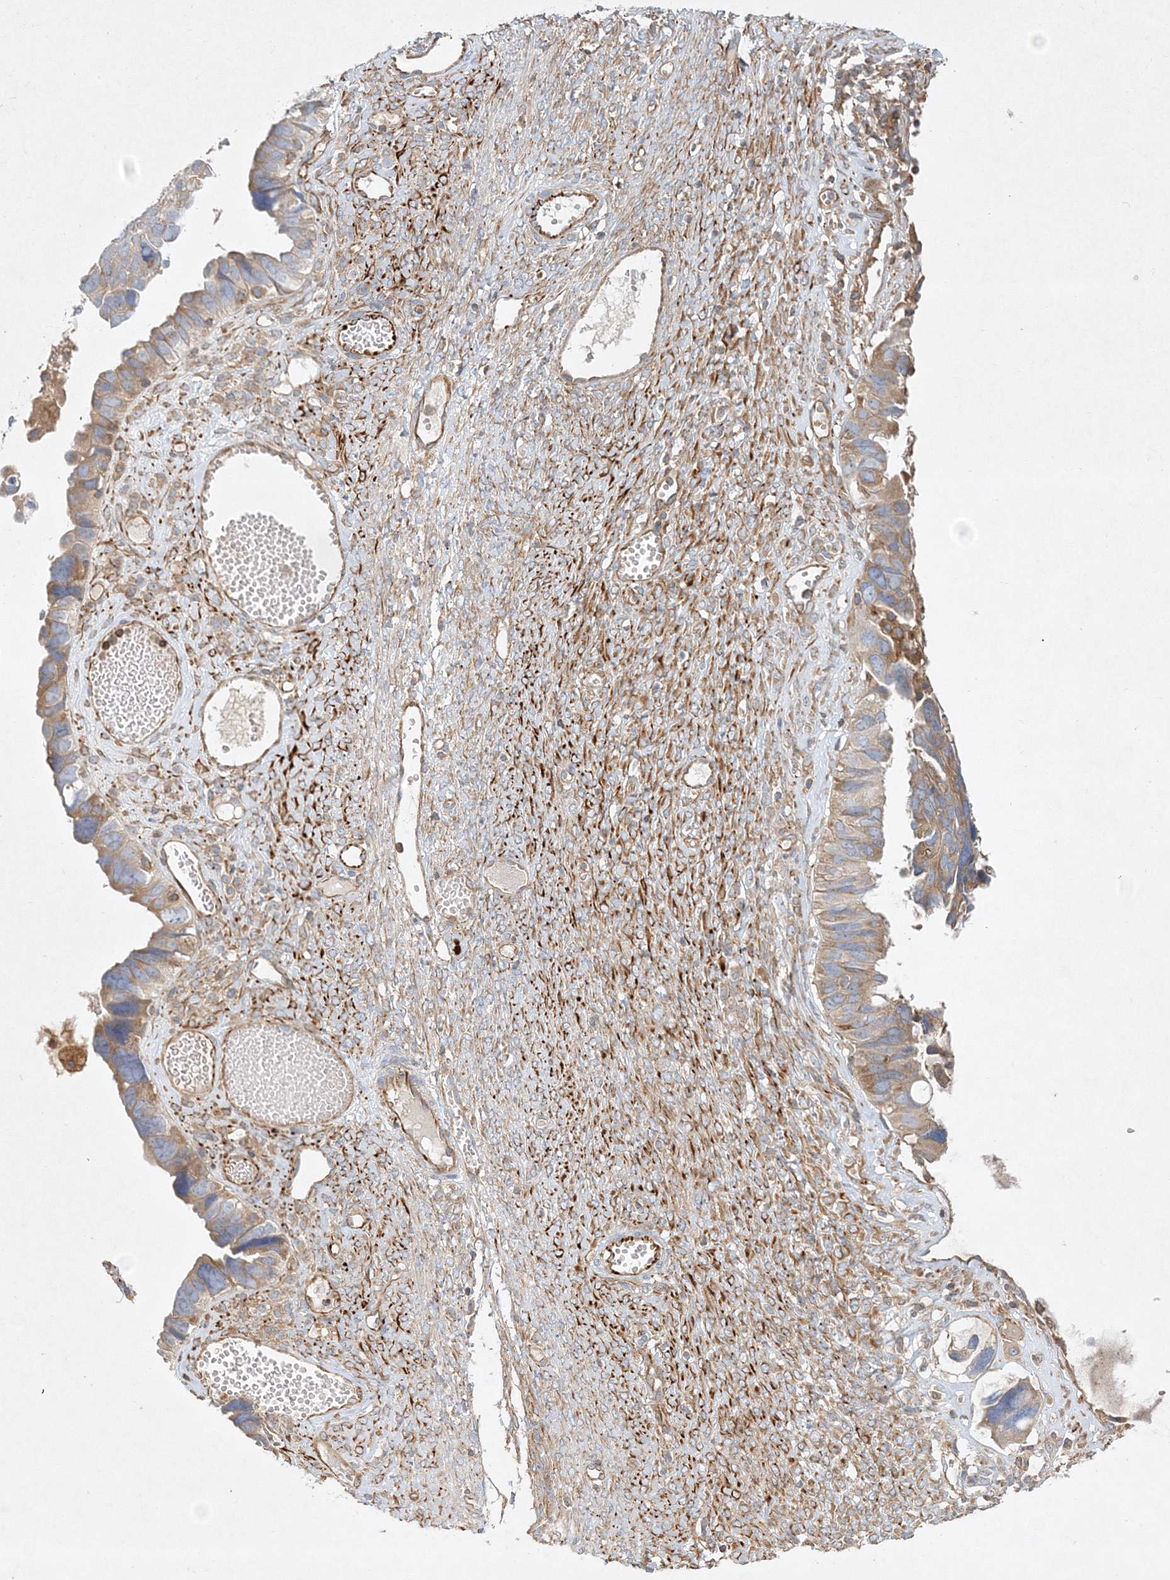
{"staining": {"intensity": "moderate", "quantity": ">75%", "location": "cytoplasmic/membranous"}, "tissue": "ovarian cancer", "cell_type": "Tumor cells", "image_type": "cancer", "snomed": [{"axis": "morphology", "description": "Cystadenocarcinoma, serous, NOS"}, {"axis": "topography", "description": "Ovary"}], "caption": "This is a histology image of IHC staining of ovarian serous cystadenocarcinoma, which shows moderate positivity in the cytoplasmic/membranous of tumor cells.", "gene": "WDR37", "patient": {"sex": "female", "age": 79}}